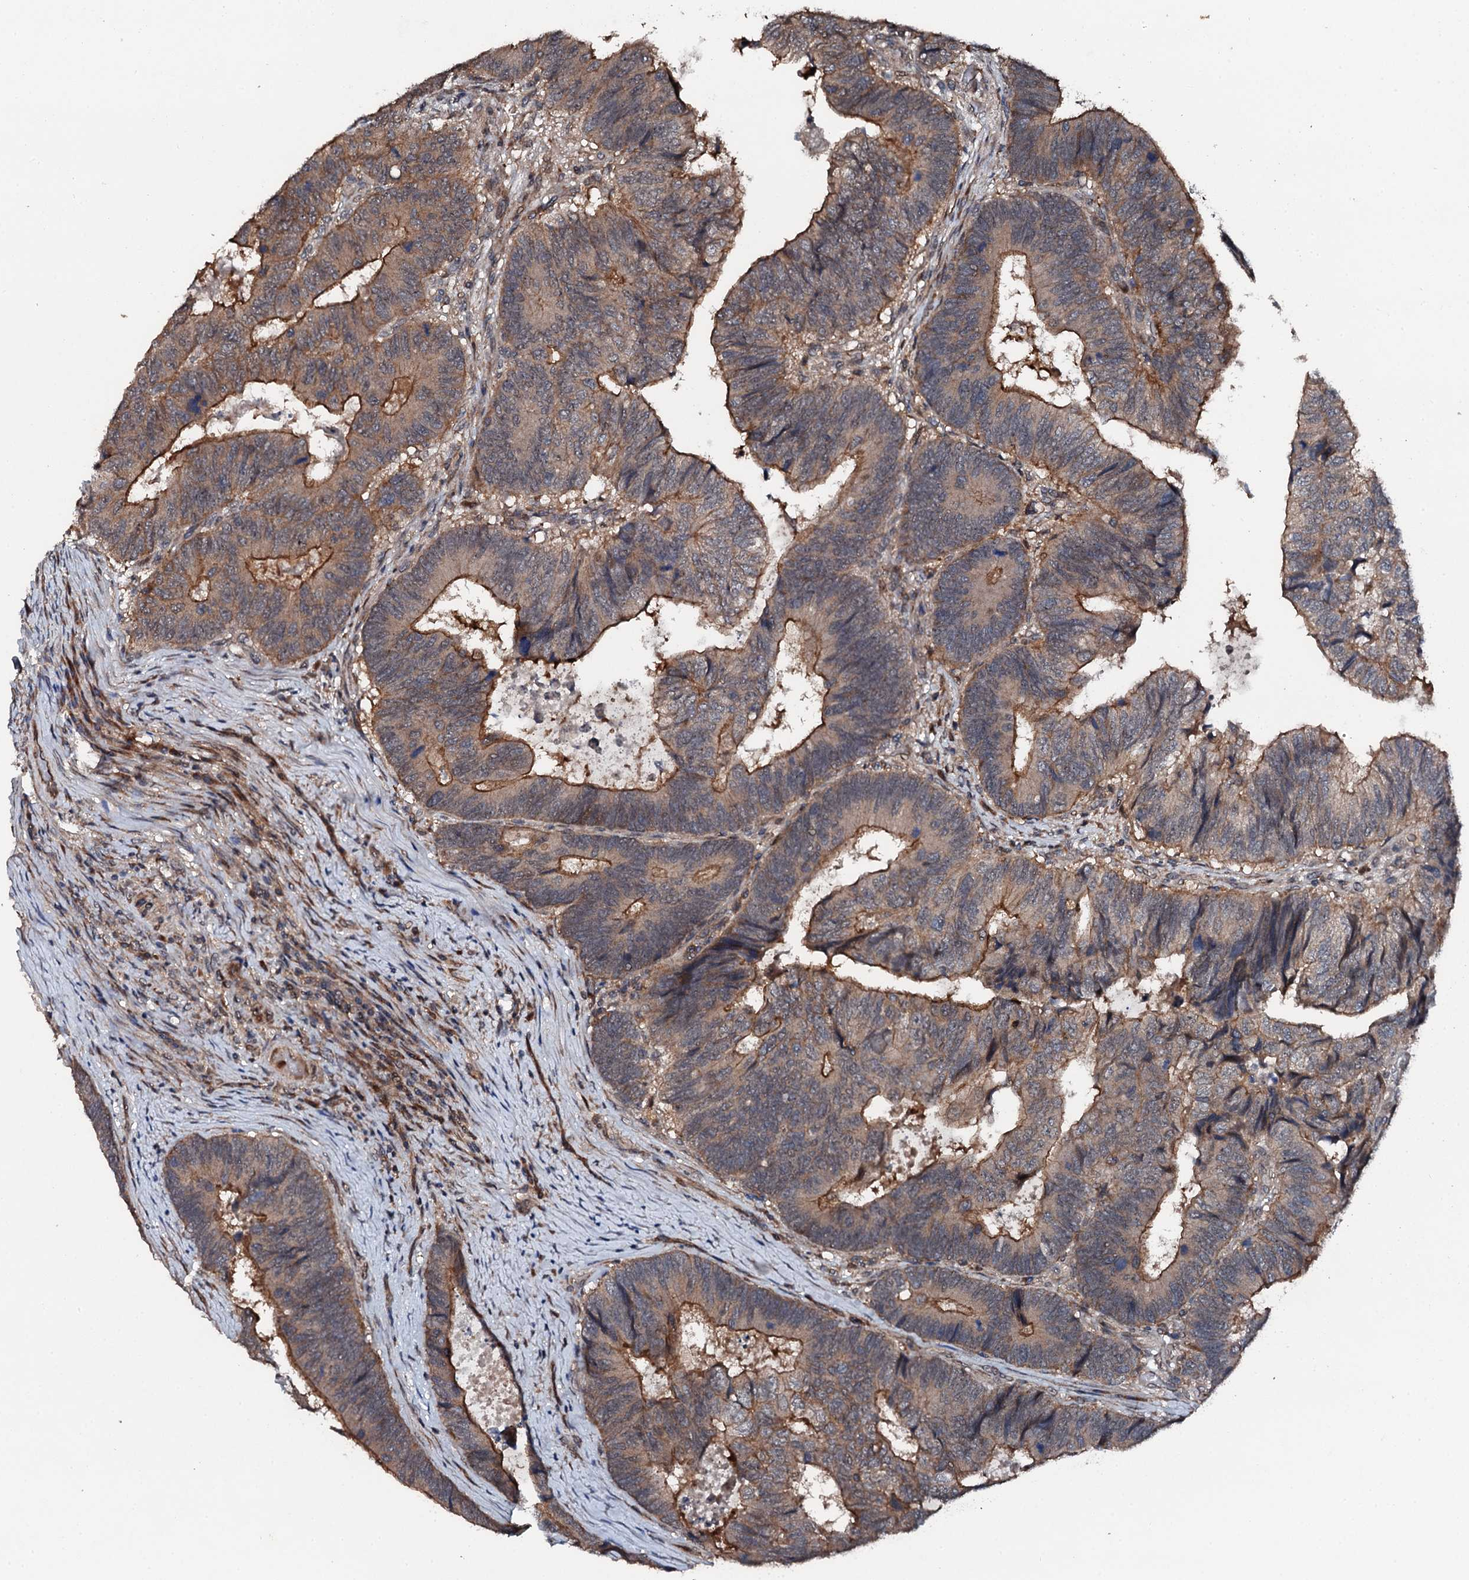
{"staining": {"intensity": "moderate", "quantity": ">75%", "location": "cytoplasmic/membranous"}, "tissue": "colorectal cancer", "cell_type": "Tumor cells", "image_type": "cancer", "snomed": [{"axis": "morphology", "description": "Adenocarcinoma, NOS"}, {"axis": "topography", "description": "Colon"}], "caption": "Moderate cytoplasmic/membranous expression for a protein is seen in approximately >75% of tumor cells of adenocarcinoma (colorectal) using immunohistochemistry.", "gene": "FLYWCH1", "patient": {"sex": "female", "age": 67}}